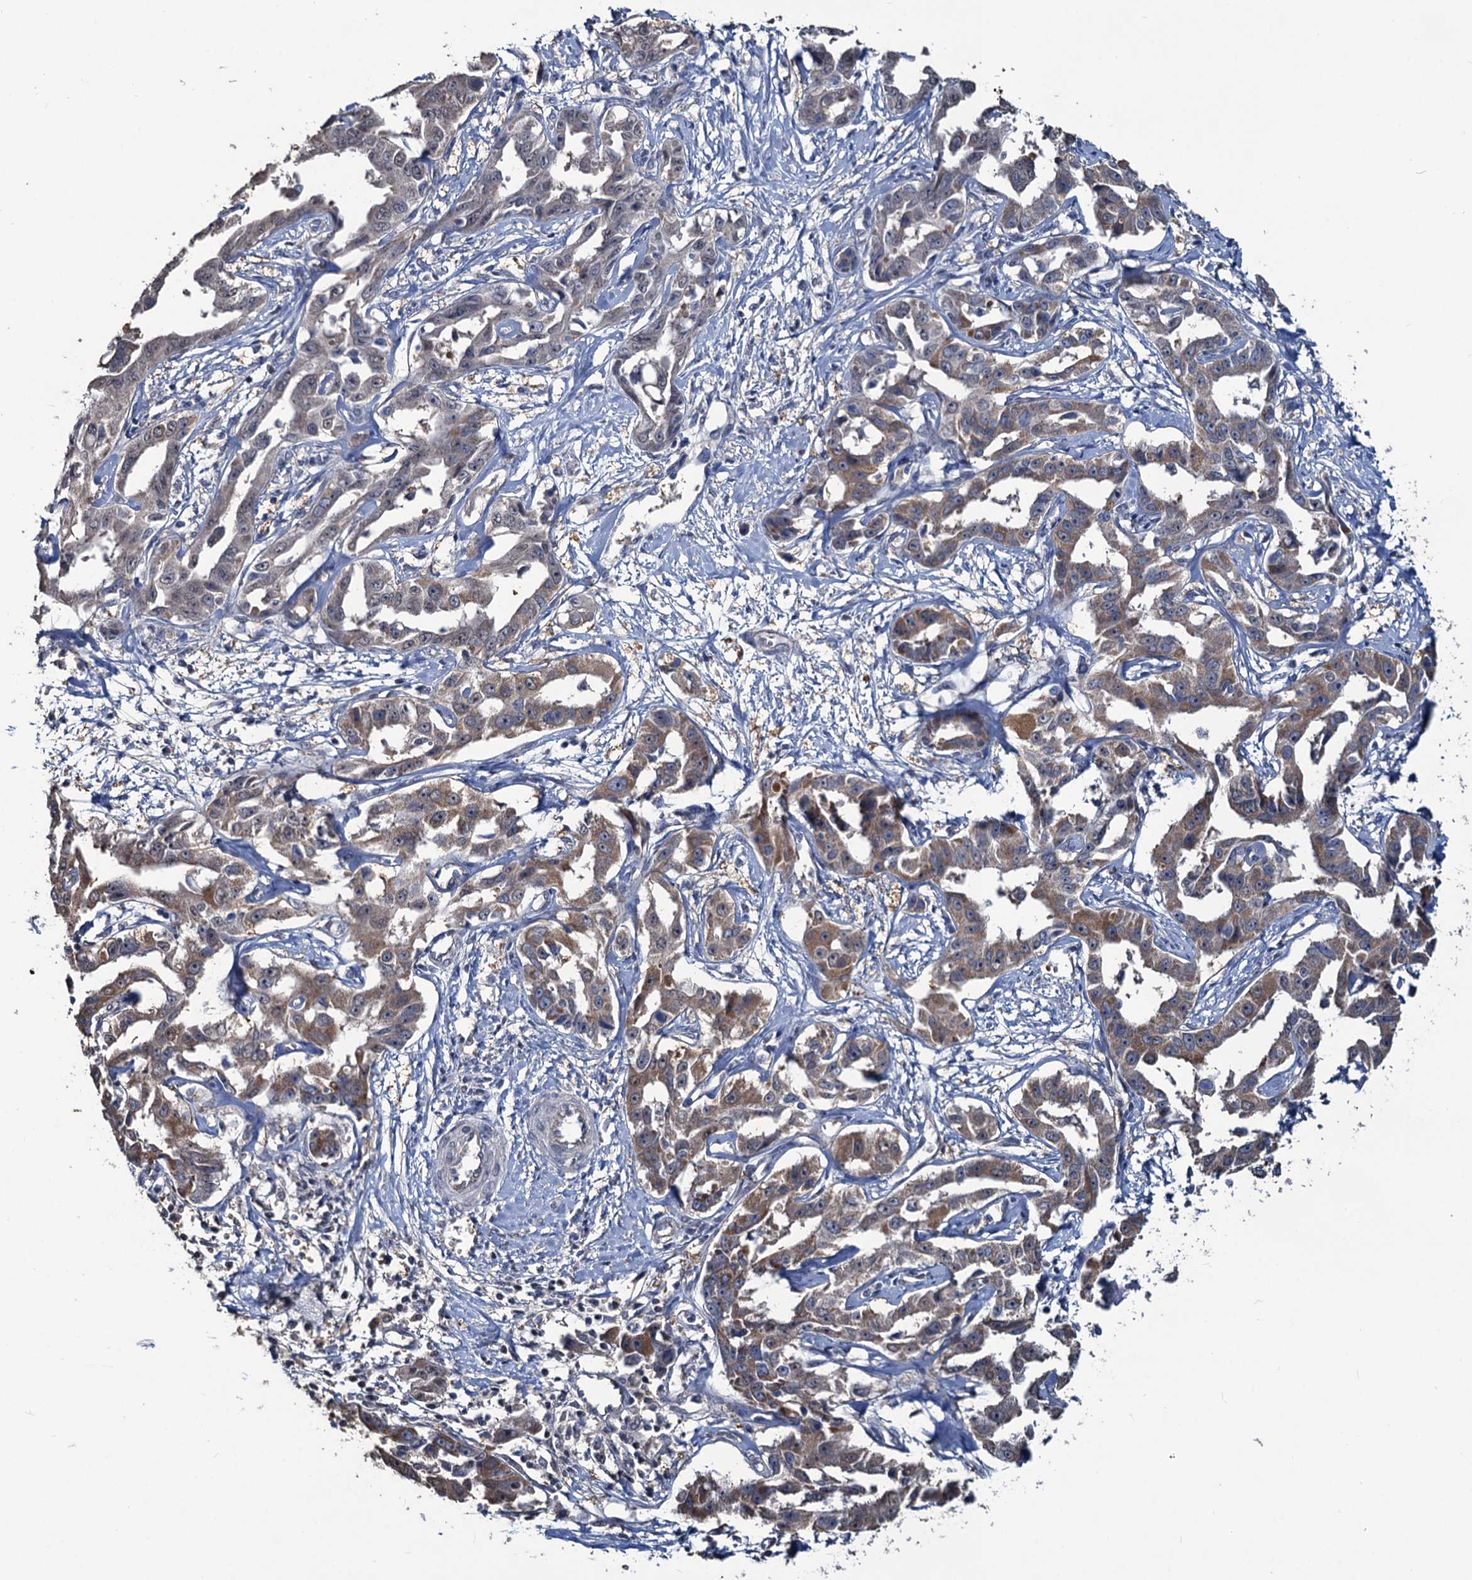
{"staining": {"intensity": "moderate", "quantity": "25%-75%", "location": "cytoplasmic/membranous"}, "tissue": "liver cancer", "cell_type": "Tumor cells", "image_type": "cancer", "snomed": [{"axis": "morphology", "description": "Cholangiocarcinoma"}, {"axis": "topography", "description": "Liver"}], "caption": "Immunohistochemistry micrograph of neoplastic tissue: human liver cancer (cholangiocarcinoma) stained using IHC displays medium levels of moderate protein expression localized specifically in the cytoplasmic/membranous of tumor cells, appearing as a cytoplasmic/membranous brown color.", "gene": "RTKN2", "patient": {"sex": "male", "age": 59}}